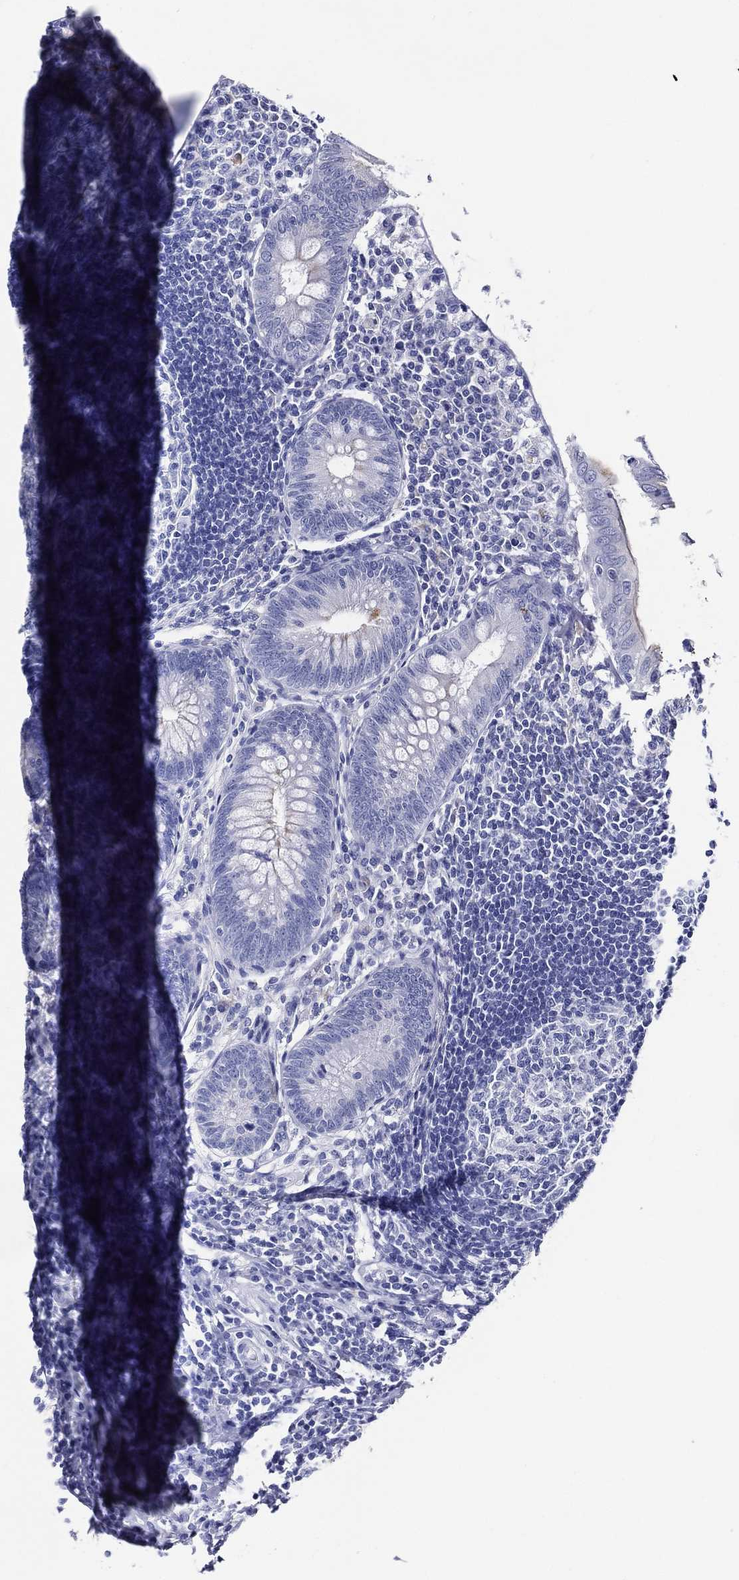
{"staining": {"intensity": "weak", "quantity": "<25%", "location": "cytoplasmic/membranous"}, "tissue": "appendix", "cell_type": "Glandular cells", "image_type": "normal", "snomed": [{"axis": "morphology", "description": "Normal tissue, NOS"}, {"axis": "morphology", "description": "Inflammation, NOS"}, {"axis": "topography", "description": "Appendix"}], "caption": "IHC of normal human appendix exhibits no expression in glandular cells. Nuclei are stained in blue.", "gene": "ACE2", "patient": {"sex": "male", "age": 16}}